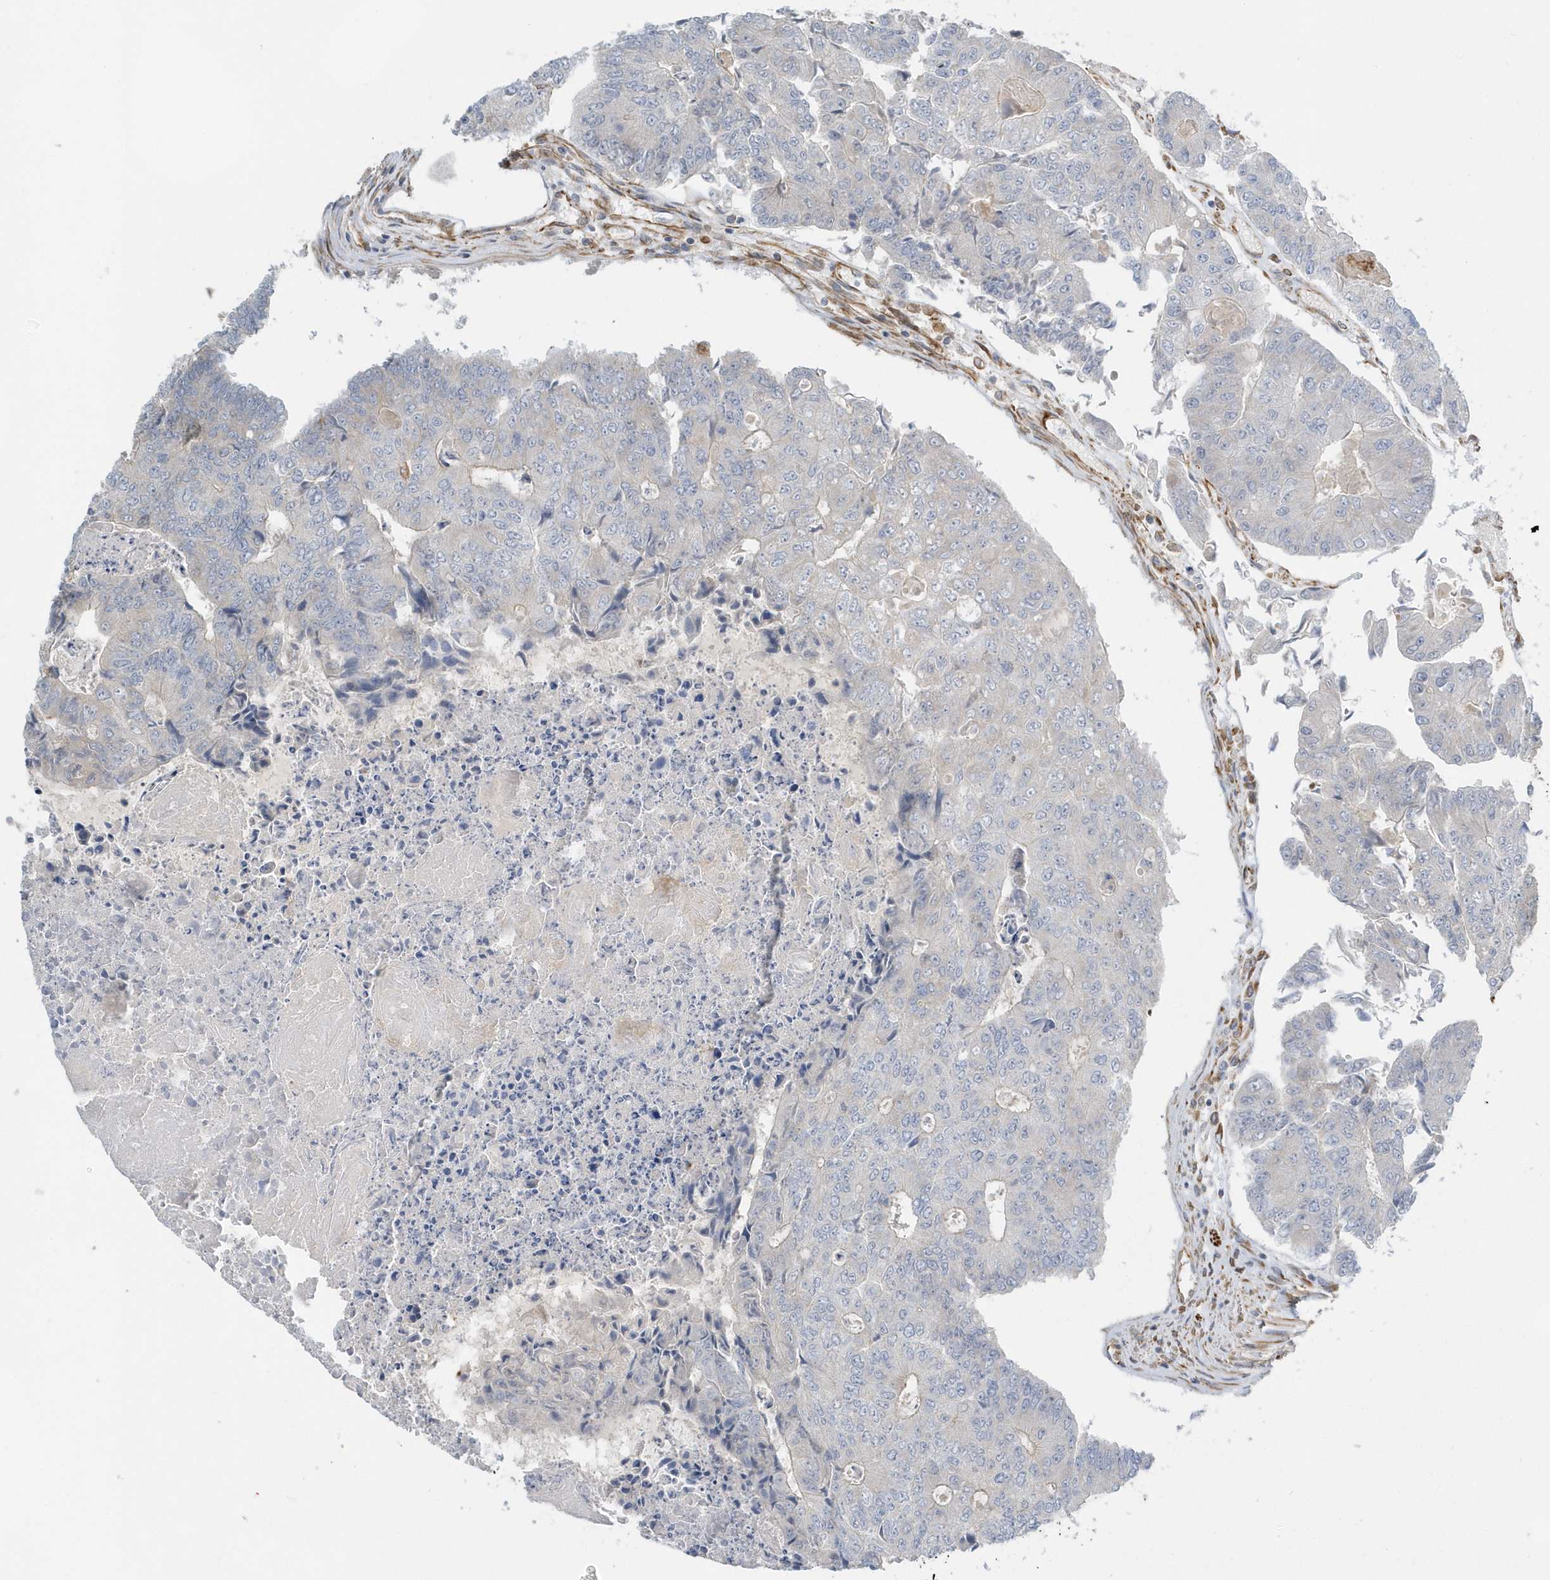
{"staining": {"intensity": "negative", "quantity": "none", "location": "none"}, "tissue": "colorectal cancer", "cell_type": "Tumor cells", "image_type": "cancer", "snomed": [{"axis": "morphology", "description": "Adenocarcinoma, NOS"}, {"axis": "topography", "description": "Colon"}], "caption": "Tumor cells show no significant protein expression in colorectal cancer (adenocarcinoma).", "gene": "RAB17", "patient": {"sex": "female", "age": 67}}